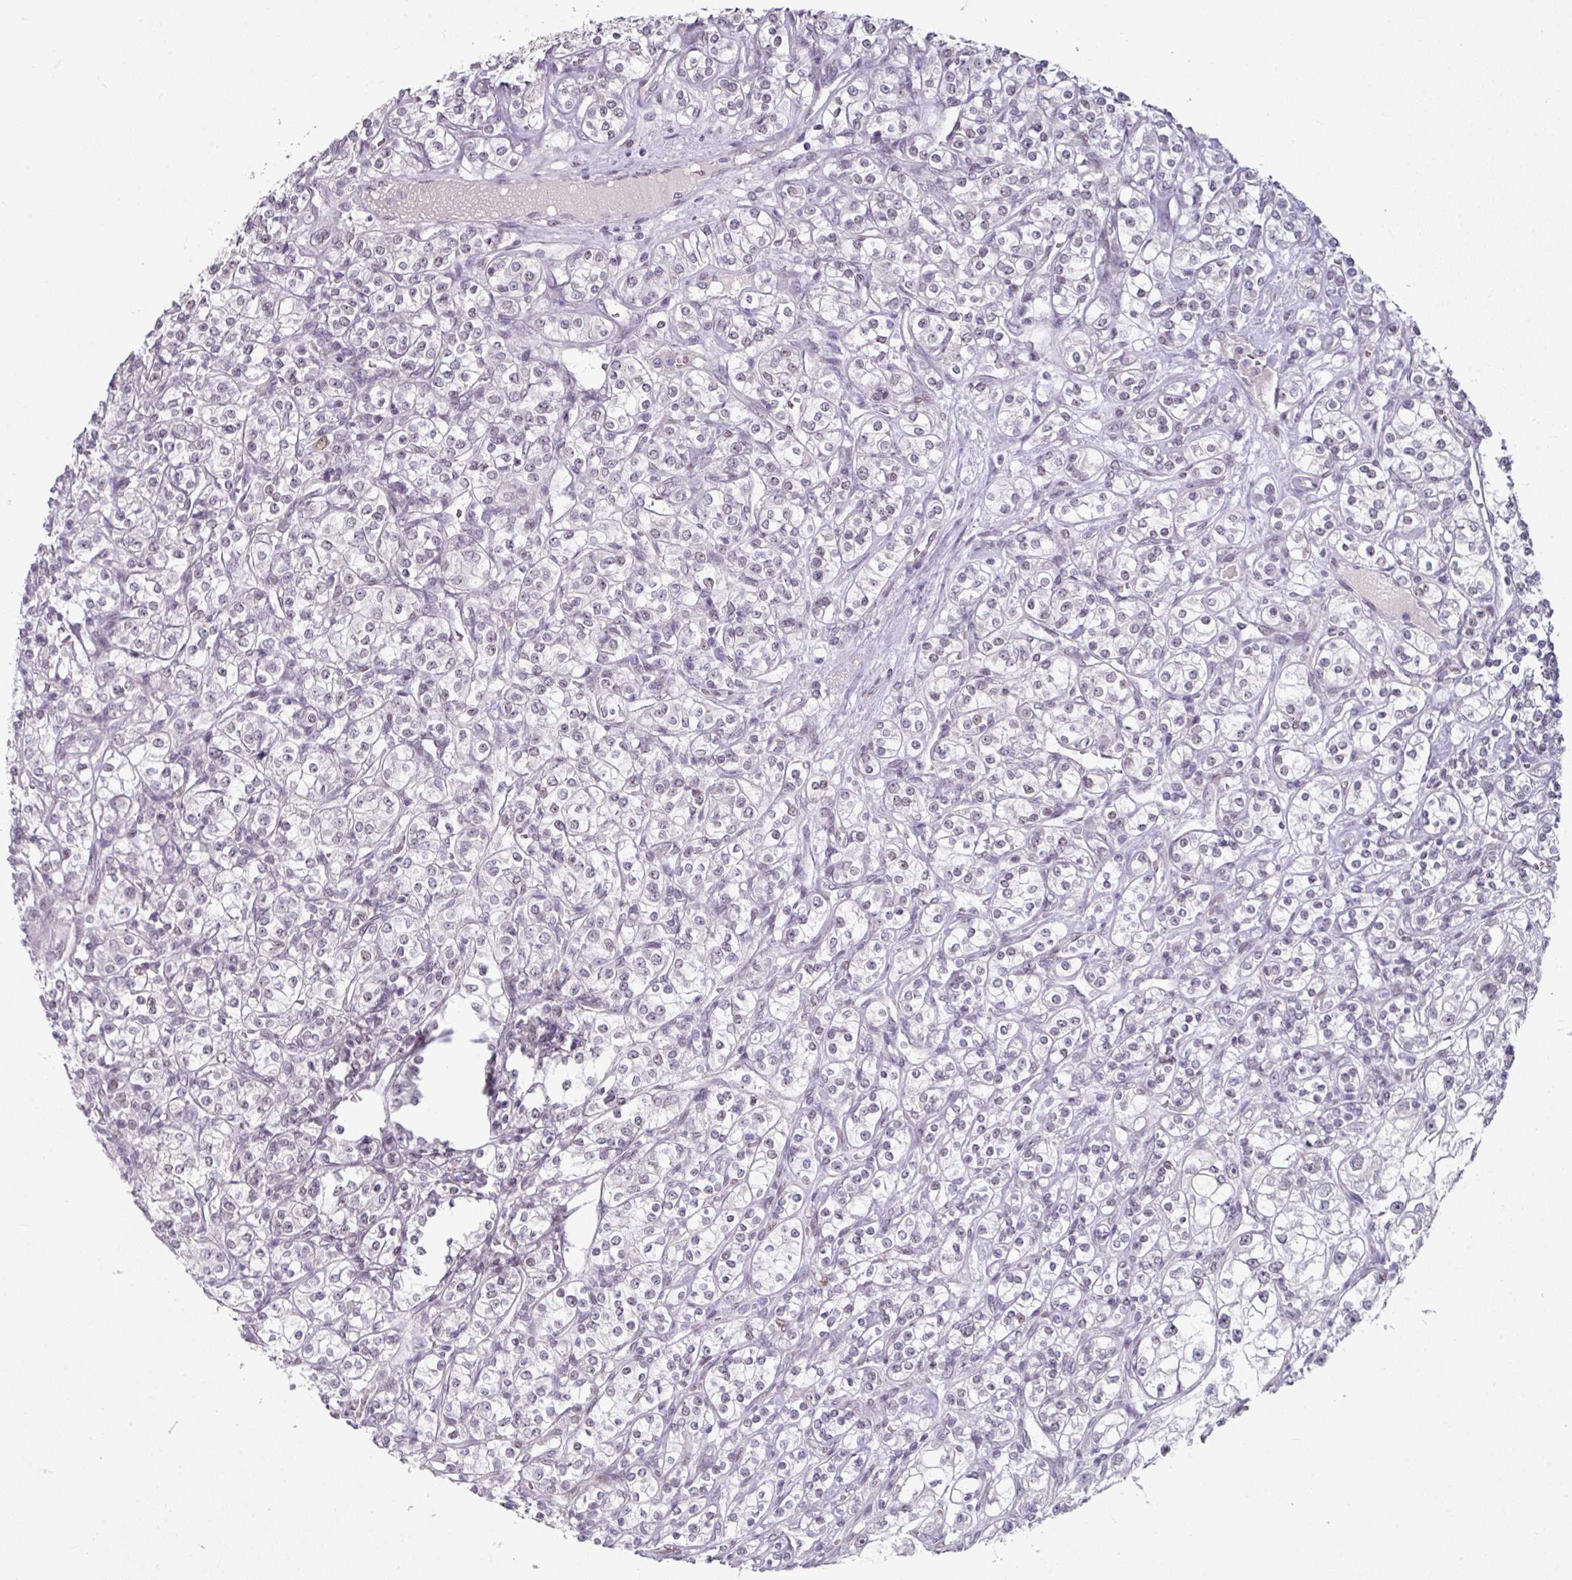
{"staining": {"intensity": "weak", "quantity": "25%-75%", "location": "nuclear"}, "tissue": "renal cancer", "cell_type": "Tumor cells", "image_type": "cancer", "snomed": [{"axis": "morphology", "description": "Adenocarcinoma, NOS"}, {"axis": "topography", "description": "Kidney"}], "caption": "Protein staining by immunohistochemistry demonstrates weak nuclear expression in about 25%-75% of tumor cells in renal adenocarcinoma.", "gene": "ELK1", "patient": {"sex": "male", "age": 77}}